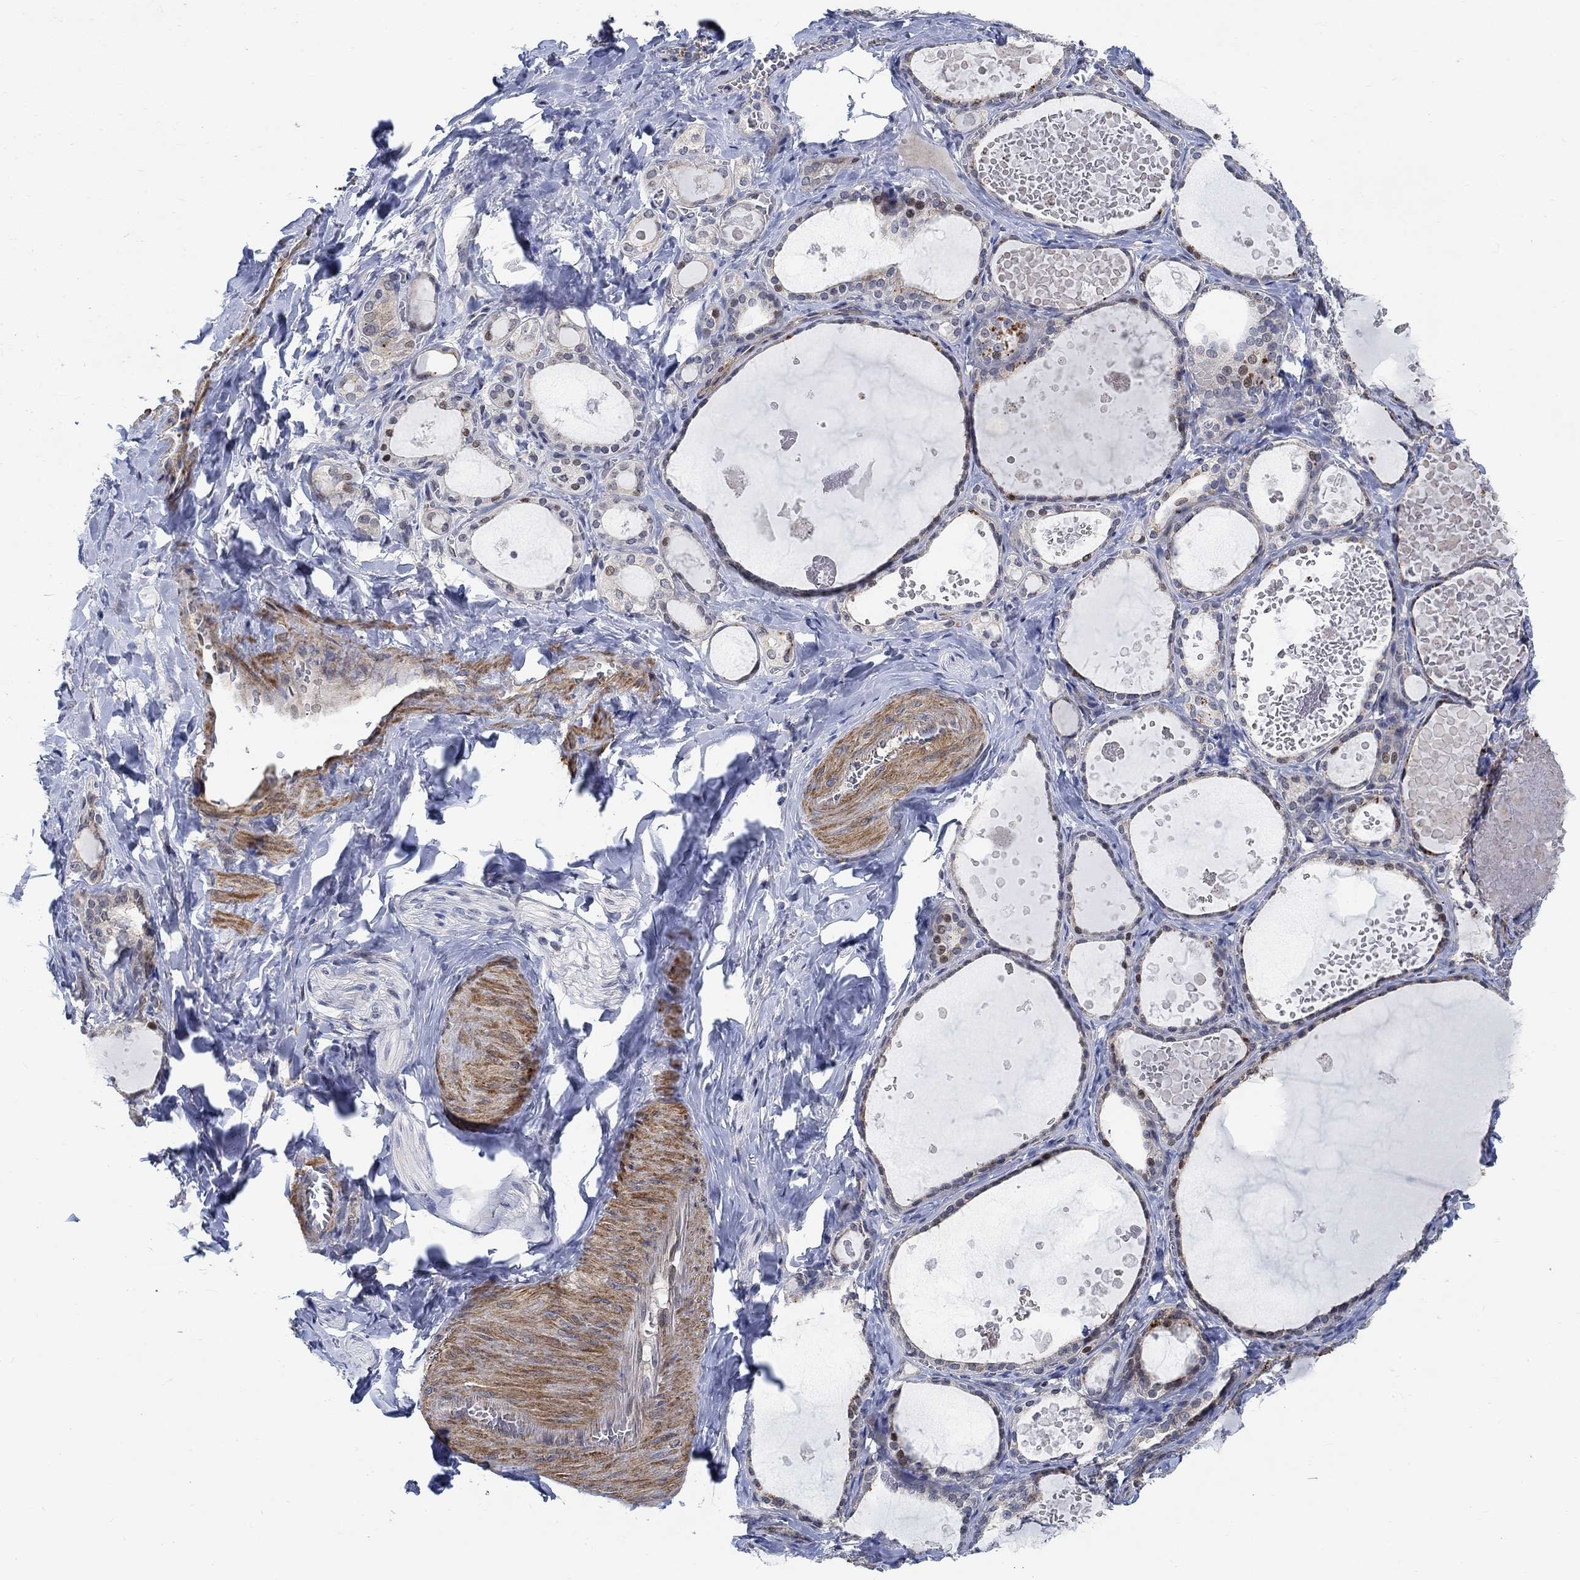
{"staining": {"intensity": "moderate", "quantity": "<25%", "location": "cytoplasmic/membranous,nuclear"}, "tissue": "thyroid gland", "cell_type": "Glandular cells", "image_type": "normal", "snomed": [{"axis": "morphology", "description": "Normal tissue, NOS"}, {"axis": "topography", "description": "Thyroid gland"}], "caption": "Protein positivity by immunohistochemistry displays moderate cytoplasmic/membranous,nuclear staining in approximately <25% of glandular cells in normal thyroid gland.", "gene": "KCNH8", "patient": {"sex": "female", "age": 56}}